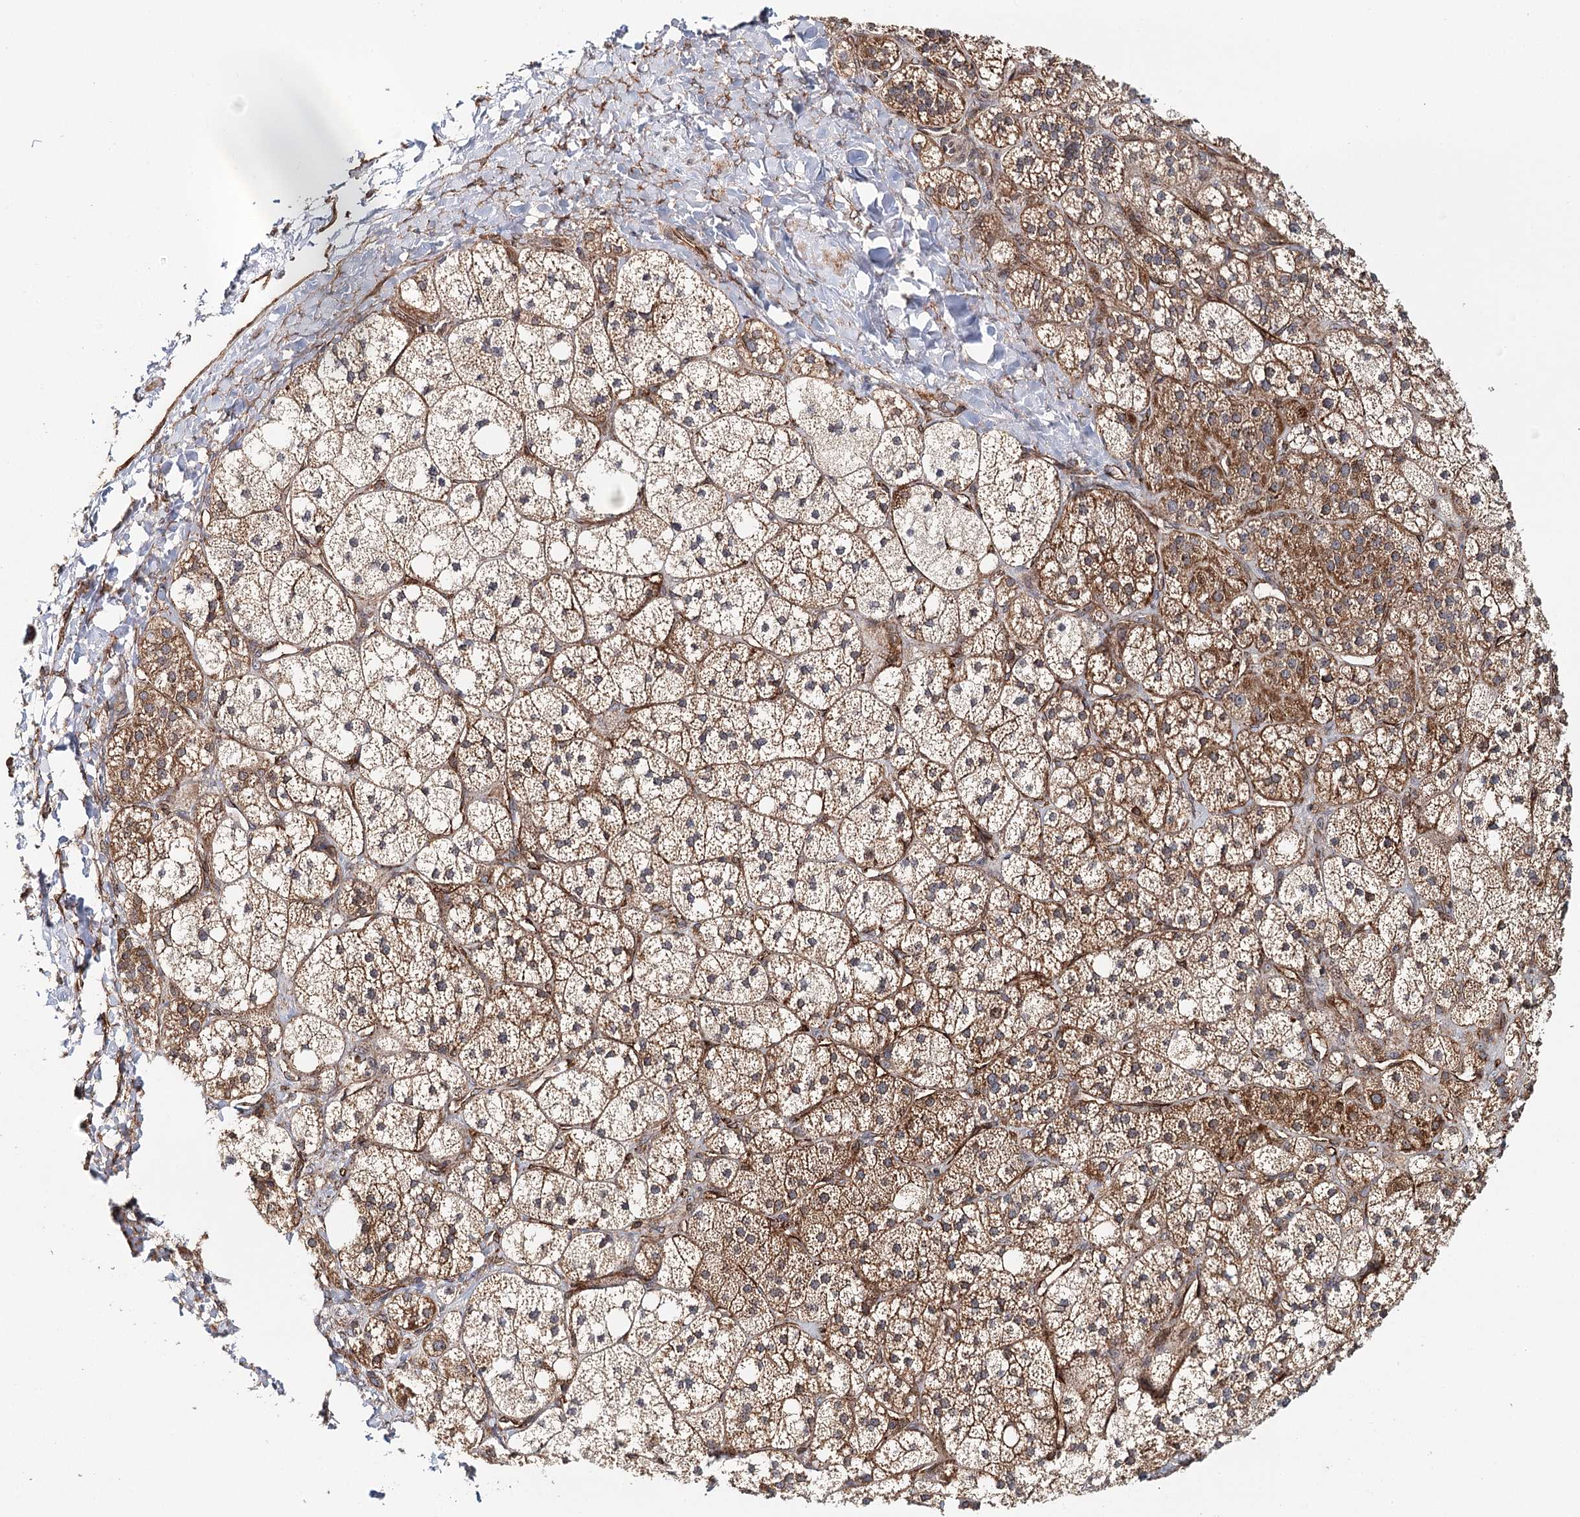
{"staining": {"intensity": "moderate", "quantity": ">75%", "location": "cytoplasmic/membranous"}, "tissue": "adrenal gland", "cell_type": "Glandular cells", "image_type": "normal", "snomed": [{"axis": "morphology", "description": "Normal tissue, NOS"}, {"axis": "topography", "description": "Adrenal gland"}], "caption": "Glandular cells reveal moderate cytoplasmic/membranous expression in about >75% of cells in normal adrenal gland. Using DAB (3,3'-diaminobenzidine) (brown) and hematoxylin (blue) stains, captured at high magnification using brightfield microscopy.", "gene": "MKNK1", "patient": {"sex": "male", "age": 61}}